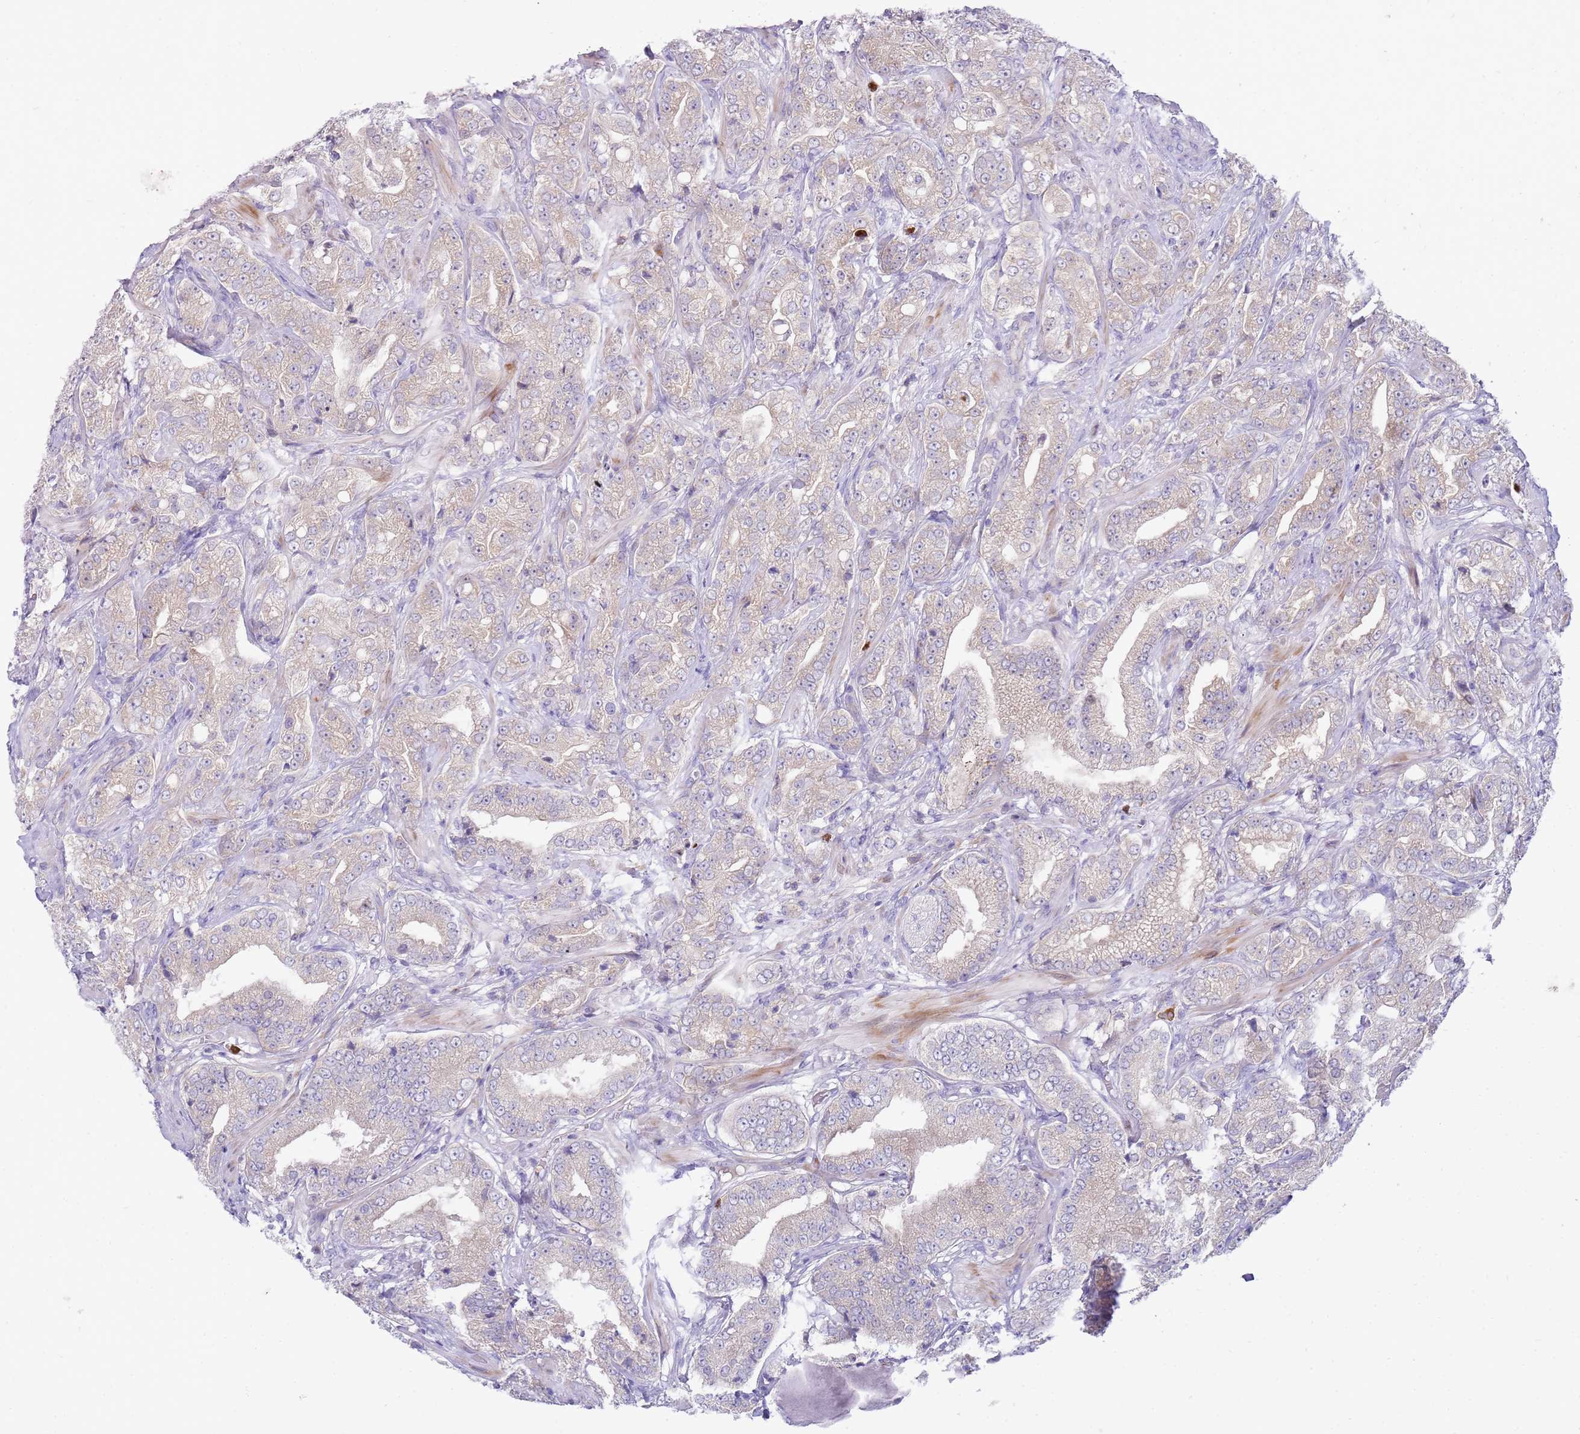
{"staining": {"intensity": "weak", "quantity": ">75%", "location": "cytoplasmic/membranous"}, "tissue": "prostate cancer", "cell_type": "Tumor cells", "image_type": "cancer", "snomed": [{"axis": "morphology", "description": "Adenocarcinoma, Low grade"}, {"axis": "topography", "description": "Prostate"}], "caption": "A high-resolution photomicrograph shows immunohistochemistry staining of prostate cancer, which shows weak cytoplasmic/membranous positivity in approximately >75% of tumor cells. The protein of interest is shown in brown color, while the nuclei are stained blue.", "gene": "STK25", "patient": {"sex": "male", "age": 67}}